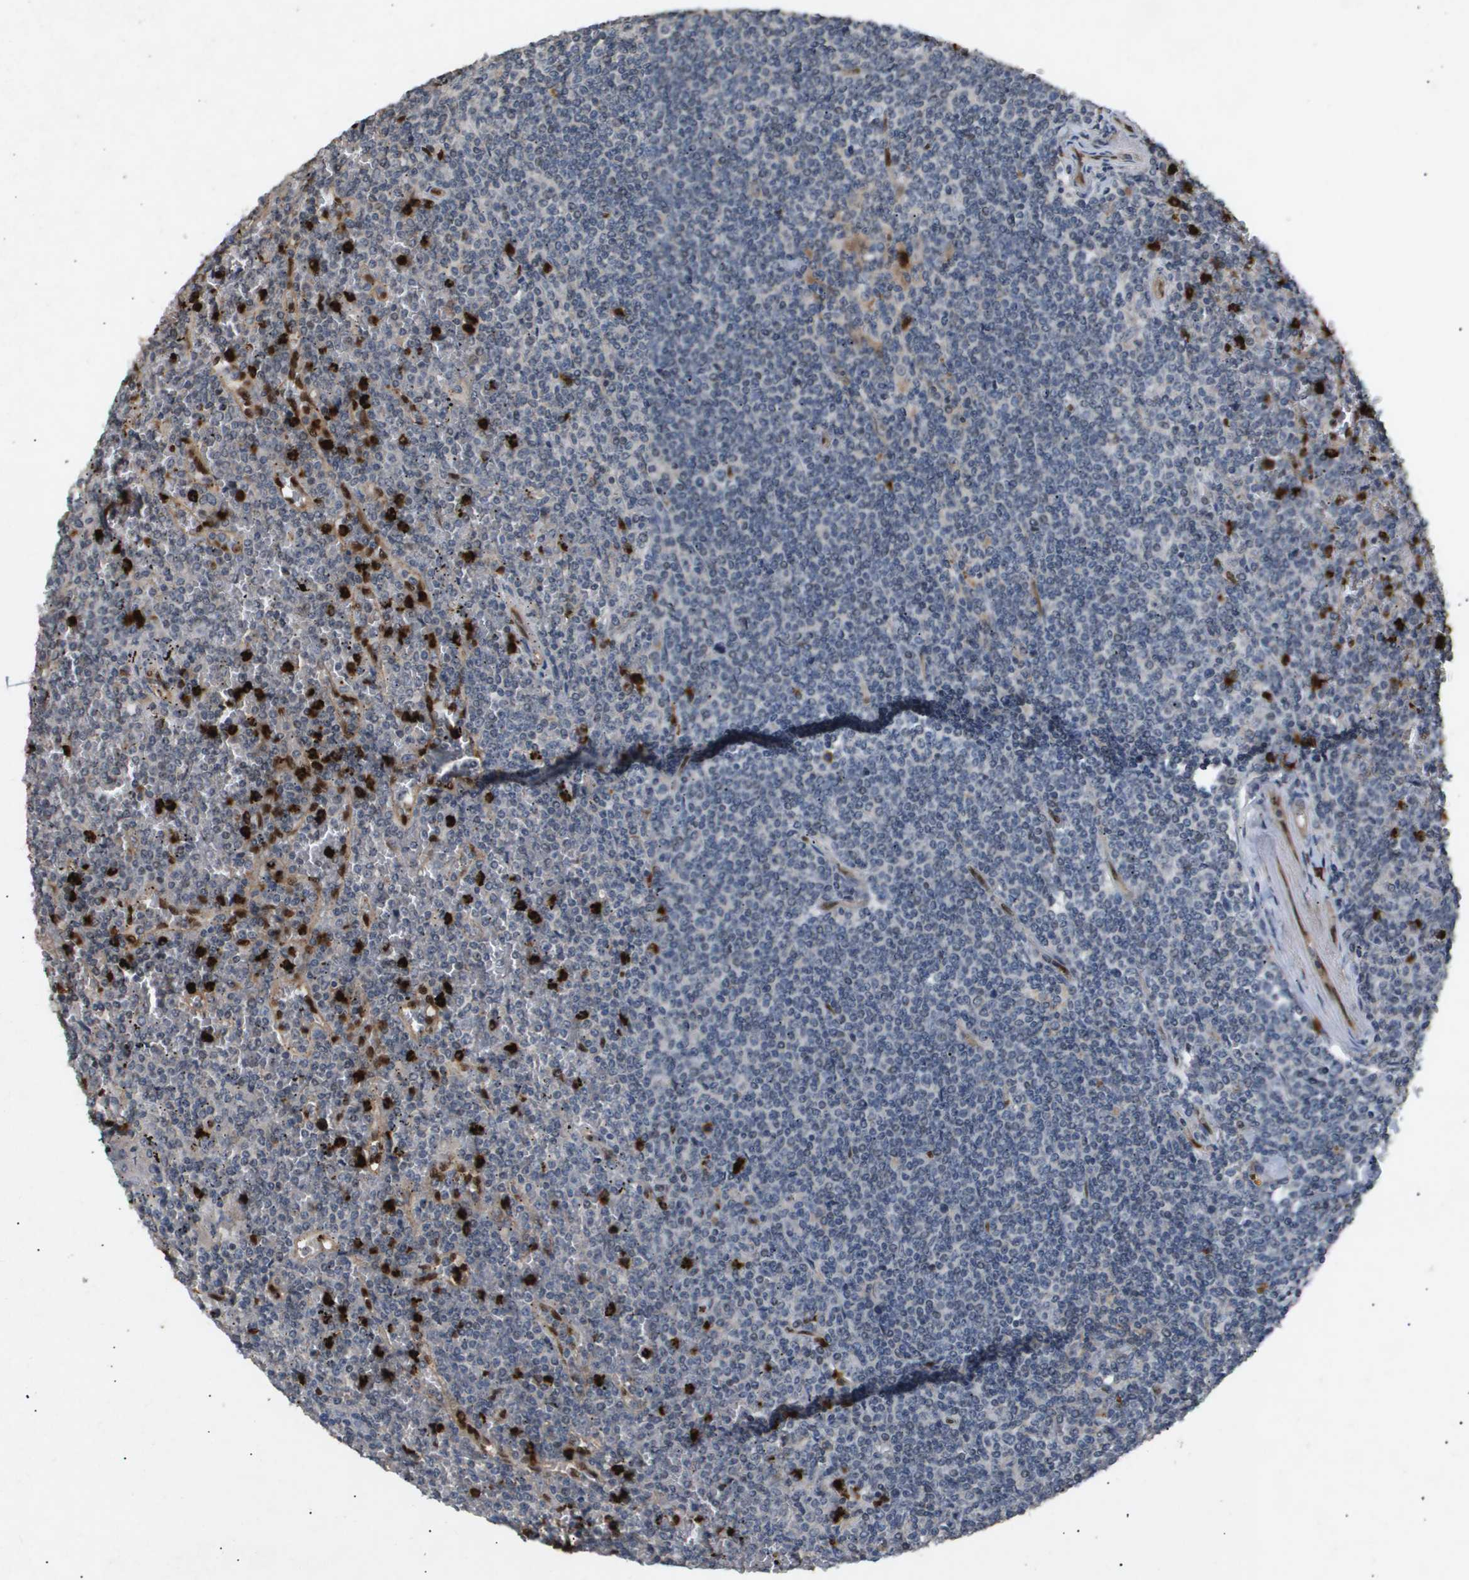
{"staining": {"intensity": "negative", "quantity": "none", "location": "none"}, "tissue": "lymphoma", "cell_type": "Tumor cells", "image_type": "cancer", "snomed": [{"axis": "morphology", "description": "Malignant lymphoma, non-Hodgkin's type, Low grade"}, {"axis": "topography", "description": "Spleen"}], "caption": "Protein analysis of lymphoma shows no significant staining in tumor cells.", "gene": "ERG", "patient": {"sex": "female", "age": 19}}